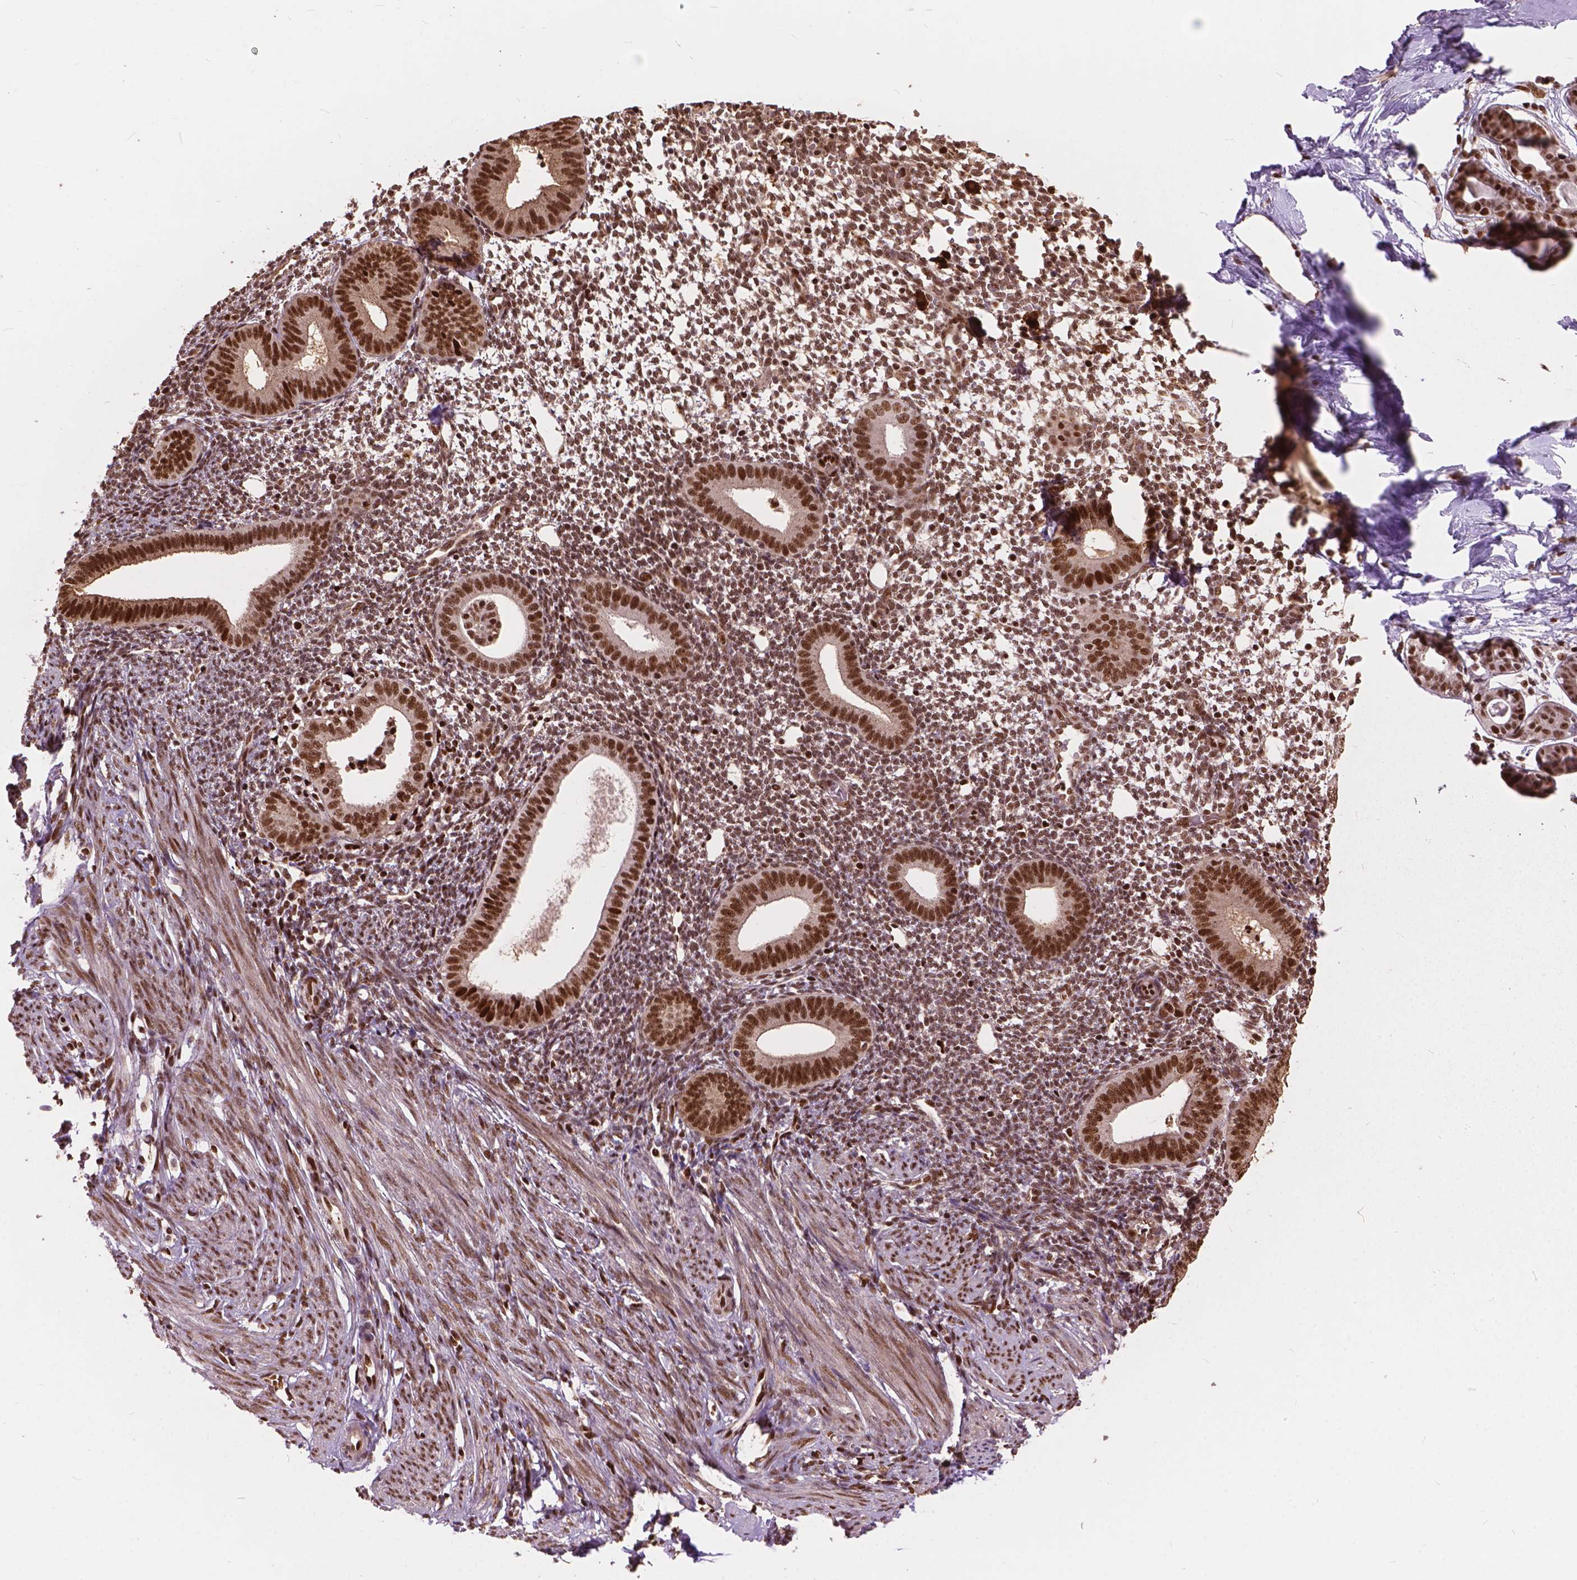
{"staining": {"intensity": "moderate", "quantity": "25%-75%", "location": "nuclear"}, "tissue": "endometrium", "cell_type": "Cells in endometrial stroma", "image_type": "normal", "snomed": [{"axis": "morphology", "description": "Normal tissue, NOS"}, {"axis": "topography", "description": "Endometrium"}], "caption": "A photomicrograph of endometrium stained for a protein demonstrates moderate nuclear brown staining in cells in endometrial stroma. (Brightfield microscopy of DAB IHC at high magnification).", "gene": "ANP32A", "patient": {"sex": "female", "age": 40}}